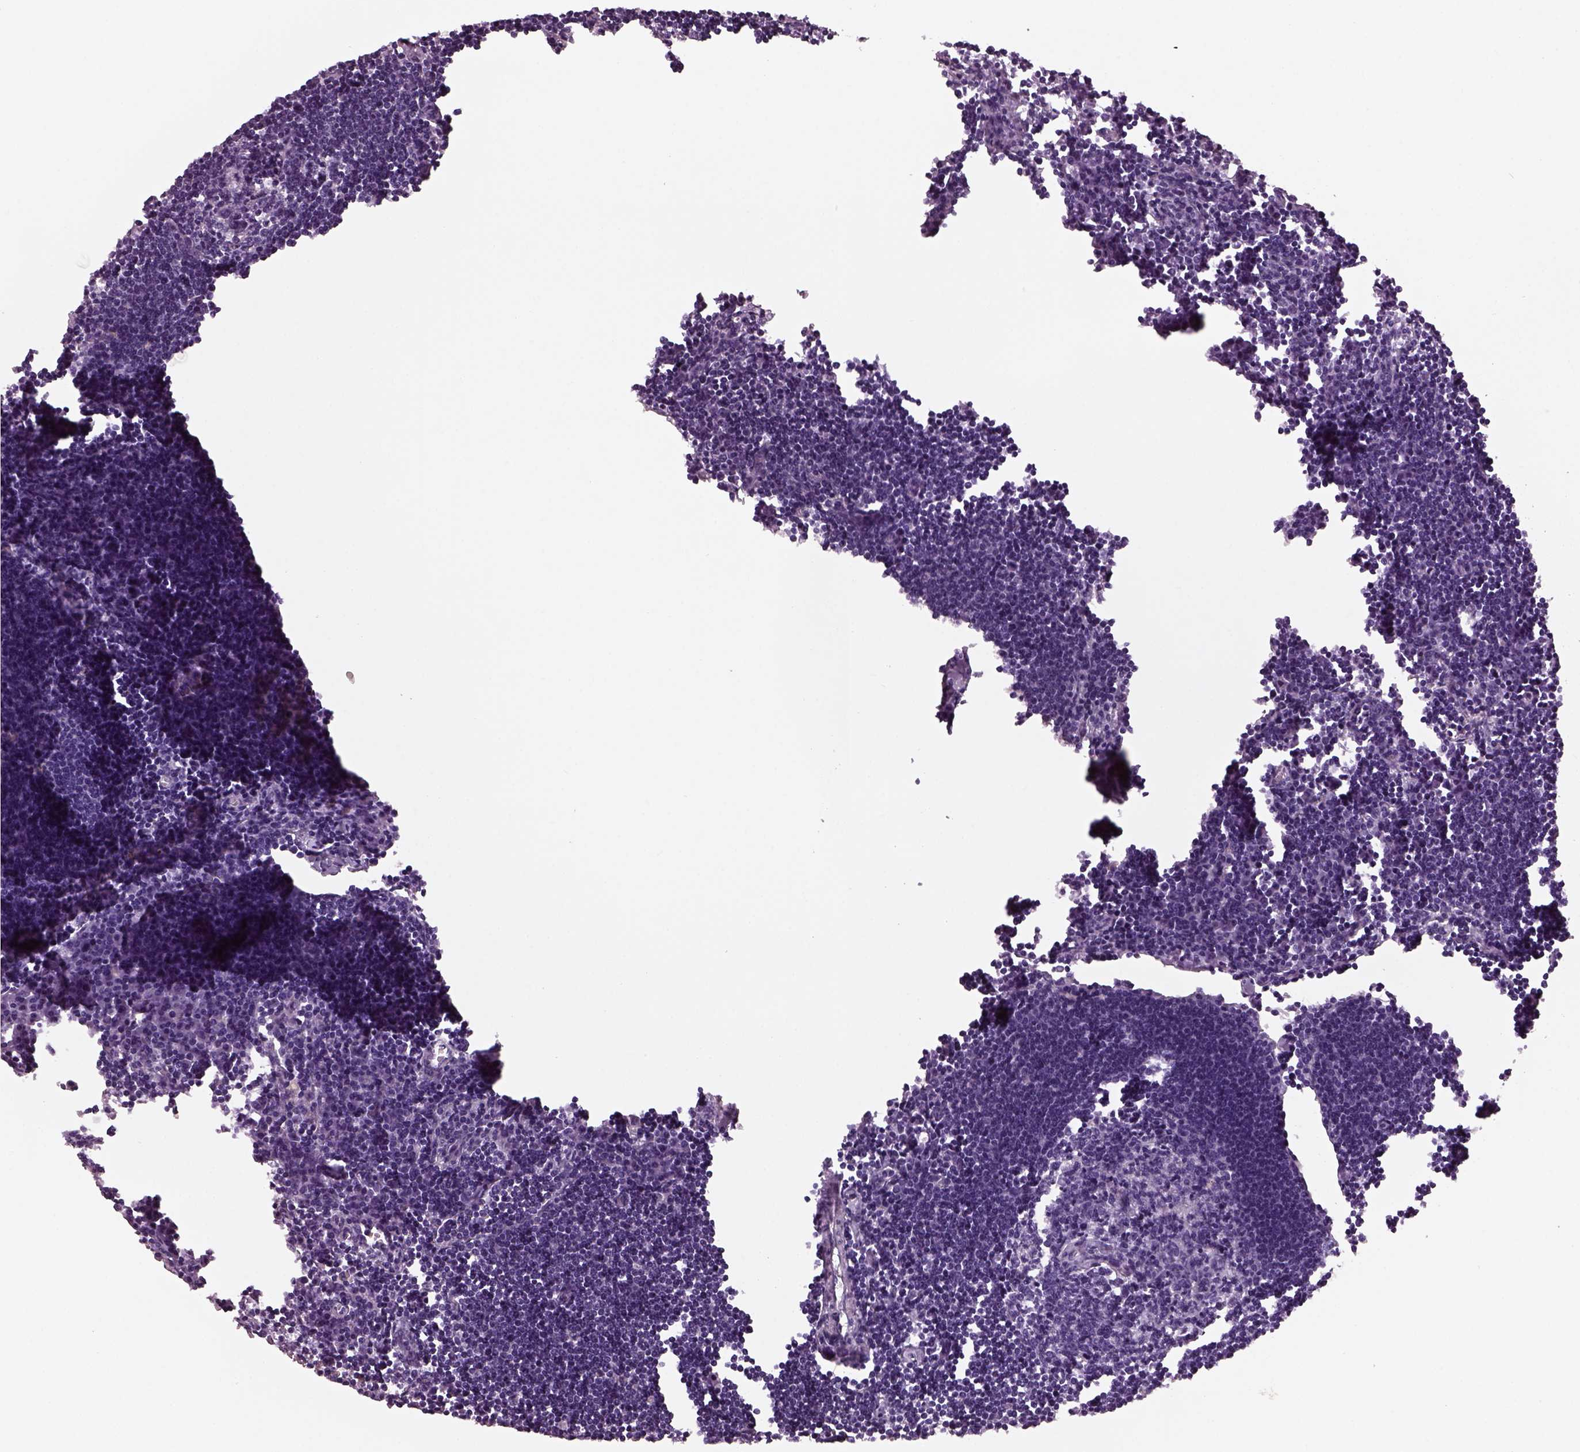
{"staining": {"intensity": "negative", "quantity": "none", "location": "none"}, "tissue": "lymph node", "cell_type": "Germinal center cells", "image_type": "normal", "snomed": [{"axis": "morphology", "description": "Normal tissue, NOS"}, {"axis": "topography", "description": "Lymph node"}], "caption": "Protein analysis of unremarkable lymph node shows no significant staining in germinal center cells. The staining is performed using DAB (3,3'-diaminobenzidine) brown chromogen with nuclei counter-stained in using hematoxylin.", "gene": "KRTAP3", "patient": {"sex": "male", "age": 55}}